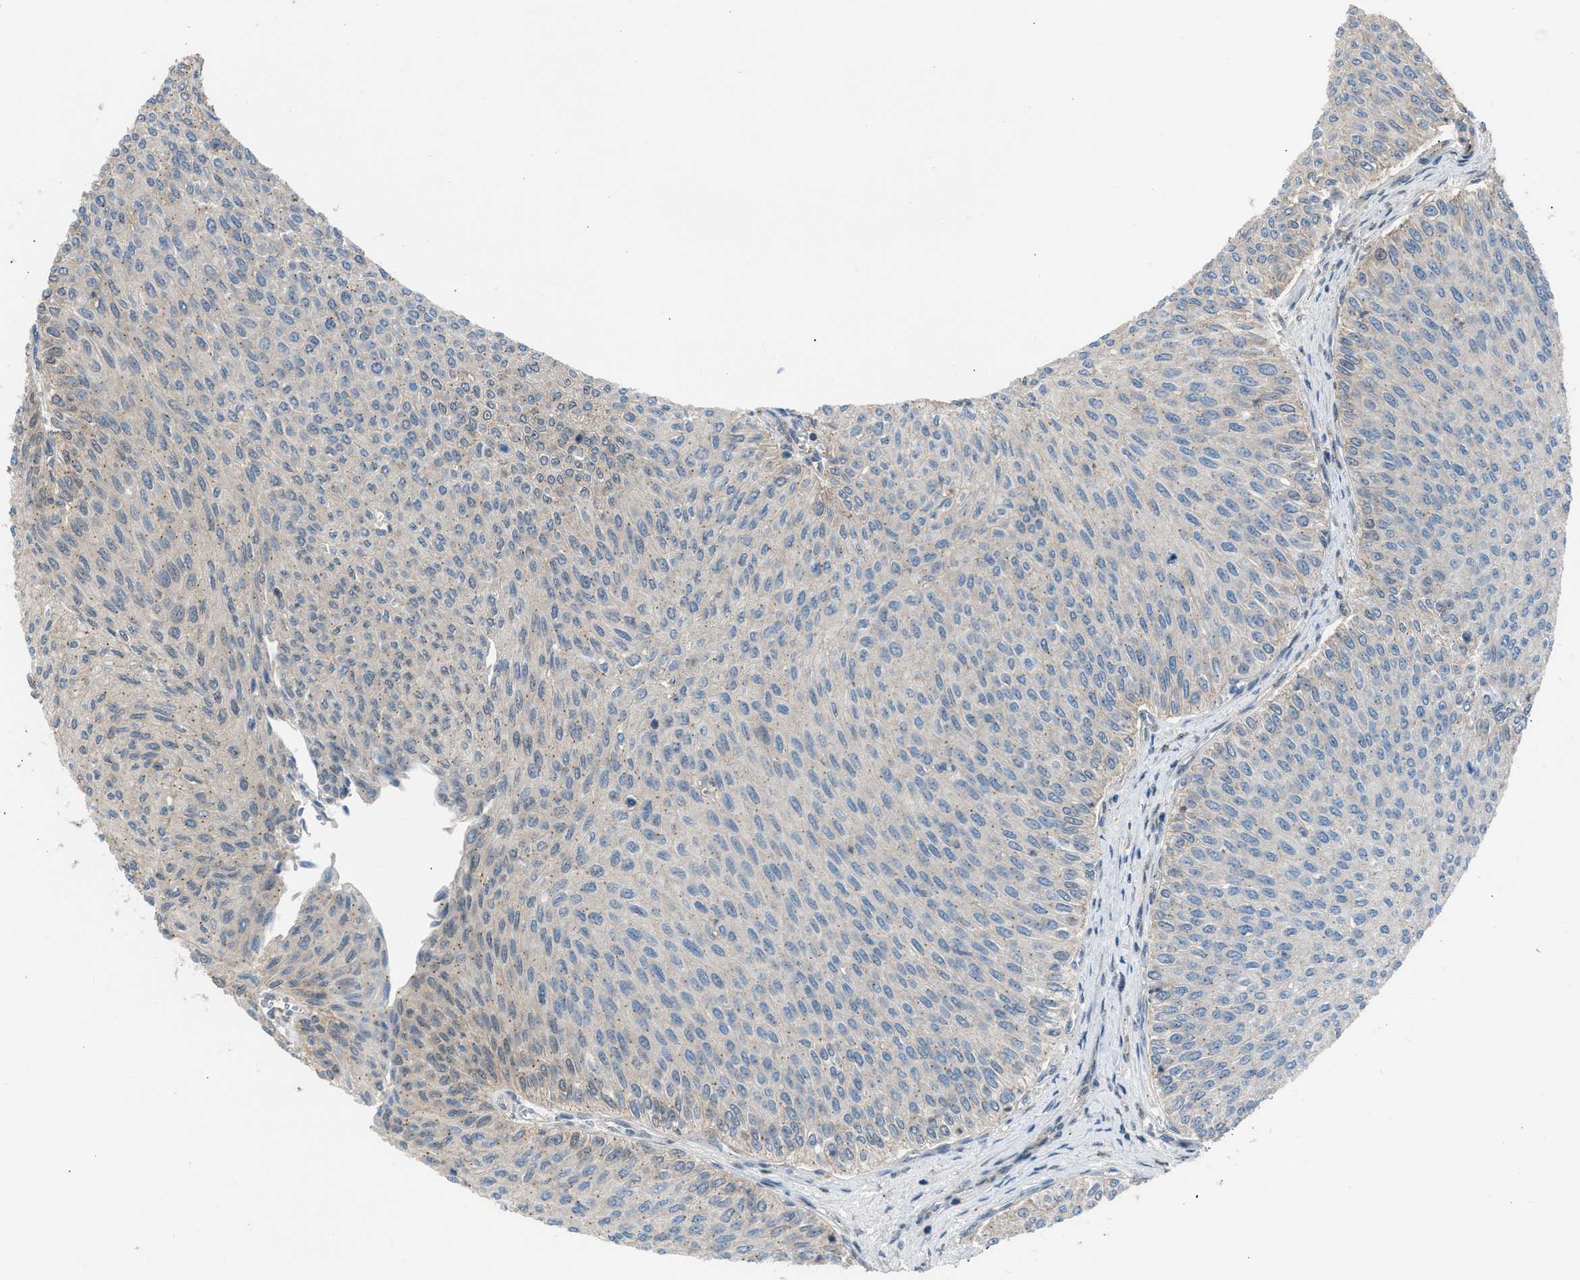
{"staining": {"intensity": "weak", "quantity": "25%-75%", "location": "cytoplasmic/membranous"}, "tissue": "urothelial cancer", "cell_type": "Tumor cells", "image_type": "cancer", "snomed": [{"axis": "morphology", "description": "Urothelial carcinoma, Low grade"}, {"axis": "topography", "description": "Urinary bladder"}], "caption": "The histopathology image exhibits staining of urothelial cancer, revealing weak cytoplasmic/membranous protein positivity (brown color) within tumor cells.", "gene": "CRTC1", "patient": {"sex": "male", "age": 78}}